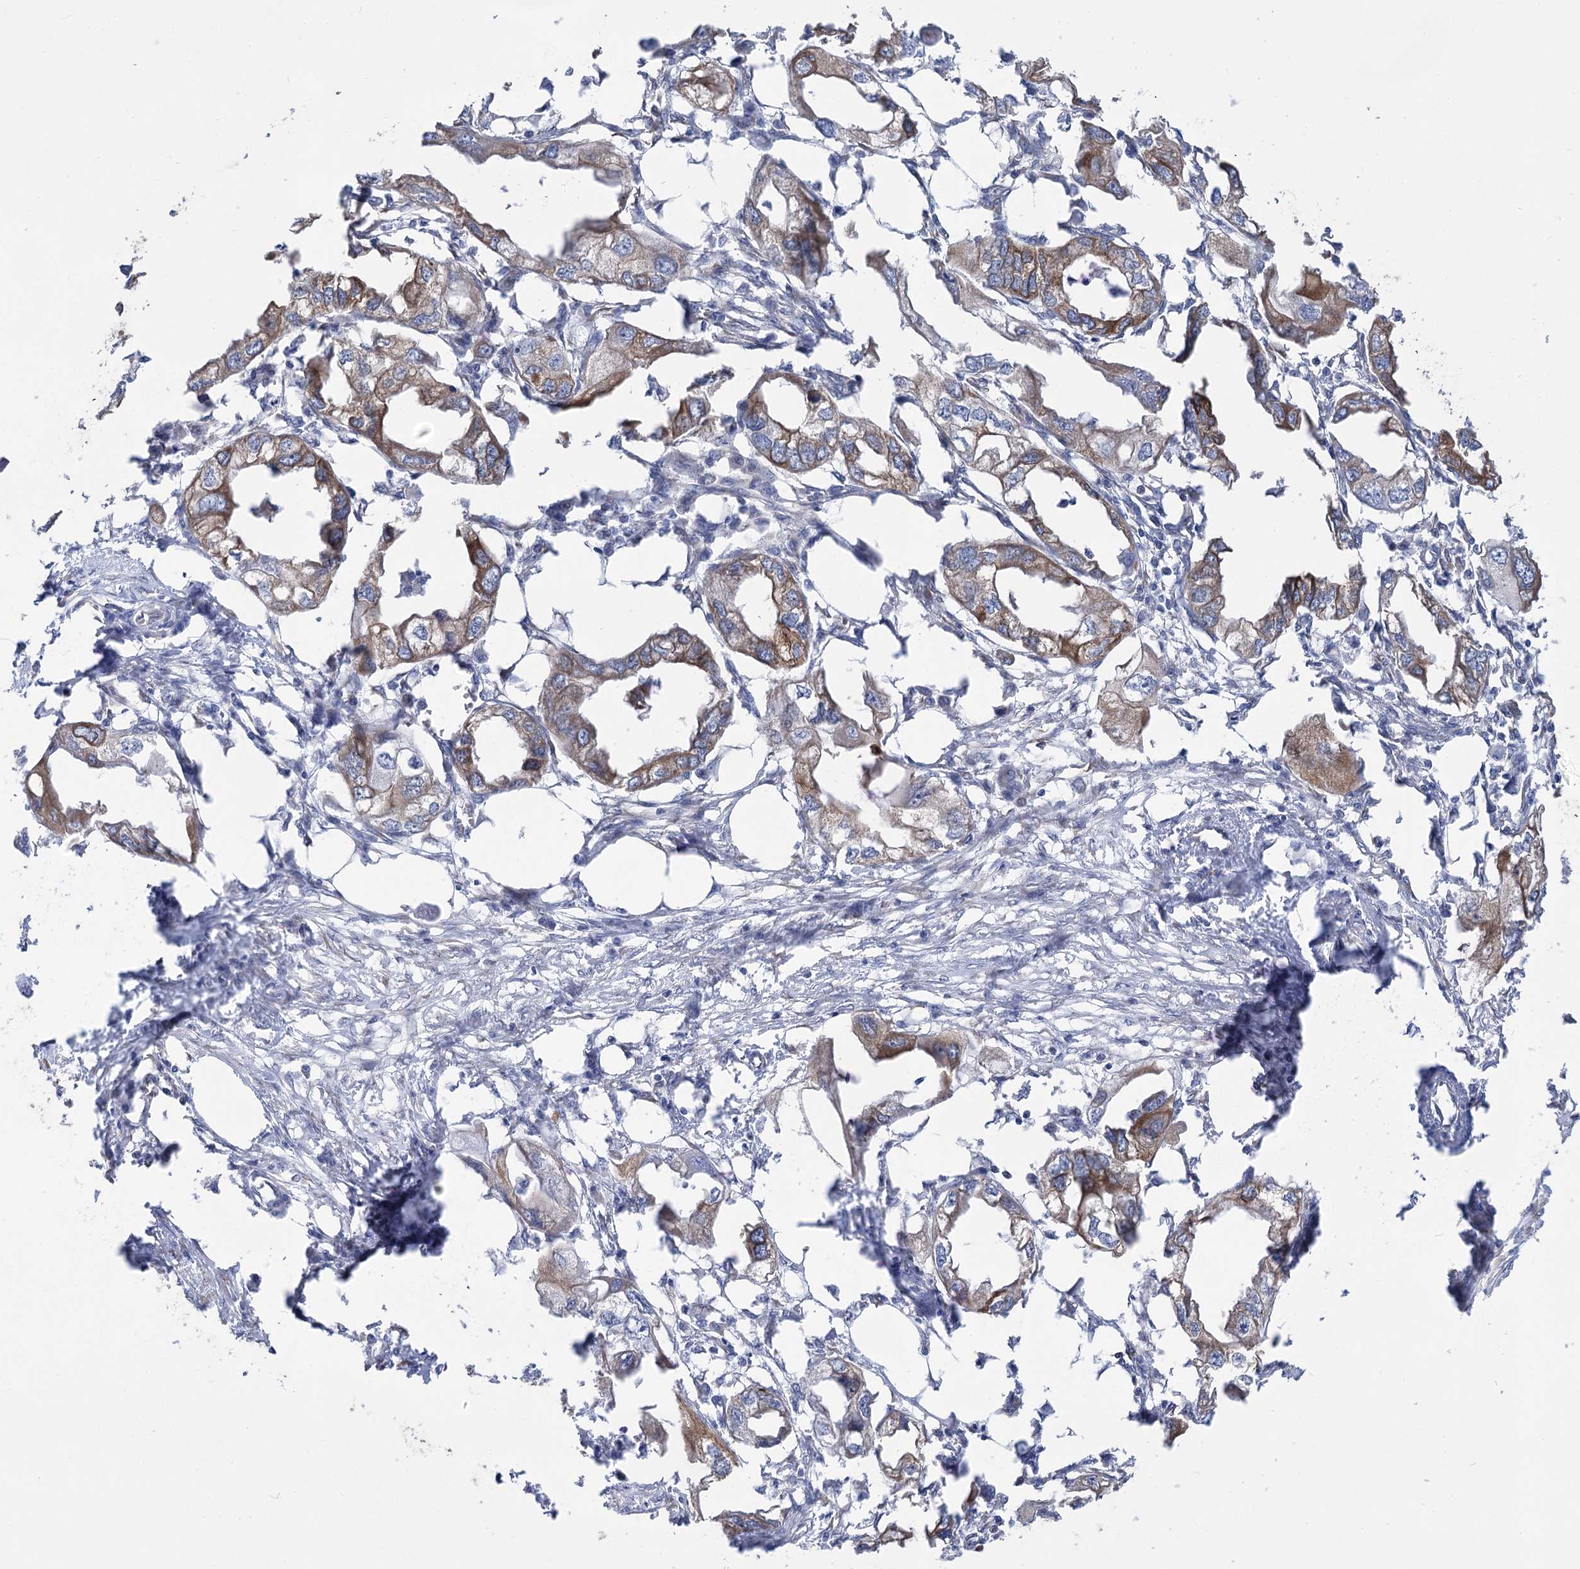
{"staining": {"intensity": "moderate", "quantity": "25%-75%", "location": "cytoplasmic/membranous"}, "tissue": "endometrial cancer", "cell_type": "Tumor cells", "image_type": "cancer", "snomed": [{"axis": "morphology", "description": "Adenocarcinoma, NOS"}, {"axis": "morphology", "description": "Adenocarcinoma, metastatic, NOS"}, {"axis": "topography", "description": "Adipose tissue"}, {"axis": "topography", "description": "Endometrium"}], "caption": "The photomicrograph demonstrates immunohistochemical staining of endometrial cancer (adenocarcinoma). There is moderate cytoplasmic/membranous positivity is present in approximately 25%-75% of tumor cells.", "gene": "YTHDC2", "patient": {"sex": "female", "age": 67}}